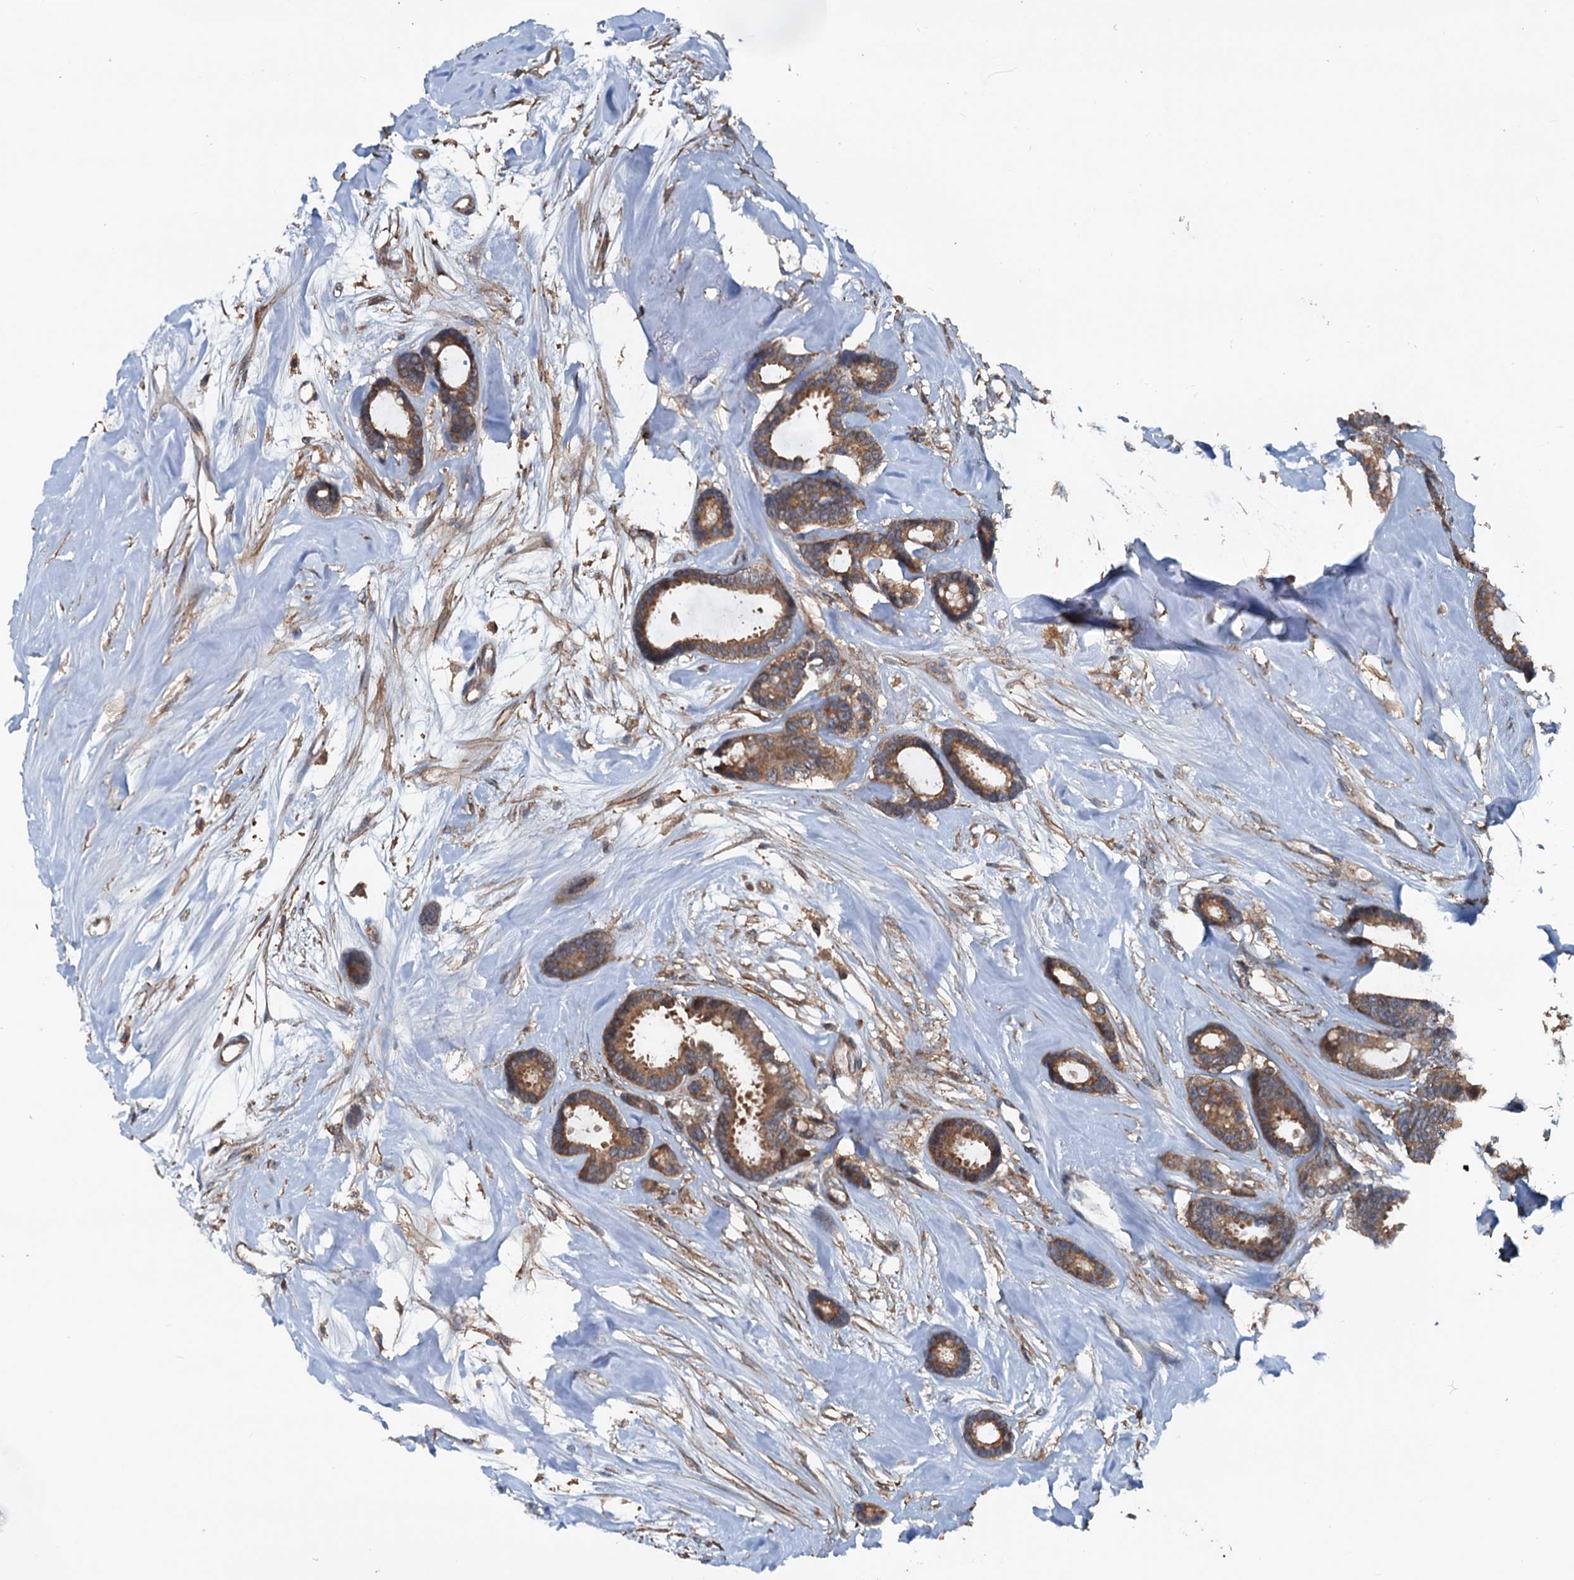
{"staining": {"intensity": "moderate", "quantity": ">75%", "location": "cytoplasmic/membranous"}, "tissue": "breast cancer", "cell_type": "Tumor cells", "image_type": "cancer", "snomed": [{"axis": "morphology", "description": "Duct carcinoma"}, {"axis": "topography", "description": "Breast"}], "caption": "Brown immunohistochemical staining in breast cancer (intraductal carcinoma) exhibits moderate cytoplasmic/membranous expression in approximately >75% of tumor cells.", "gene": "TEDC1", "patient": {"sex": "female", "age": 87}}